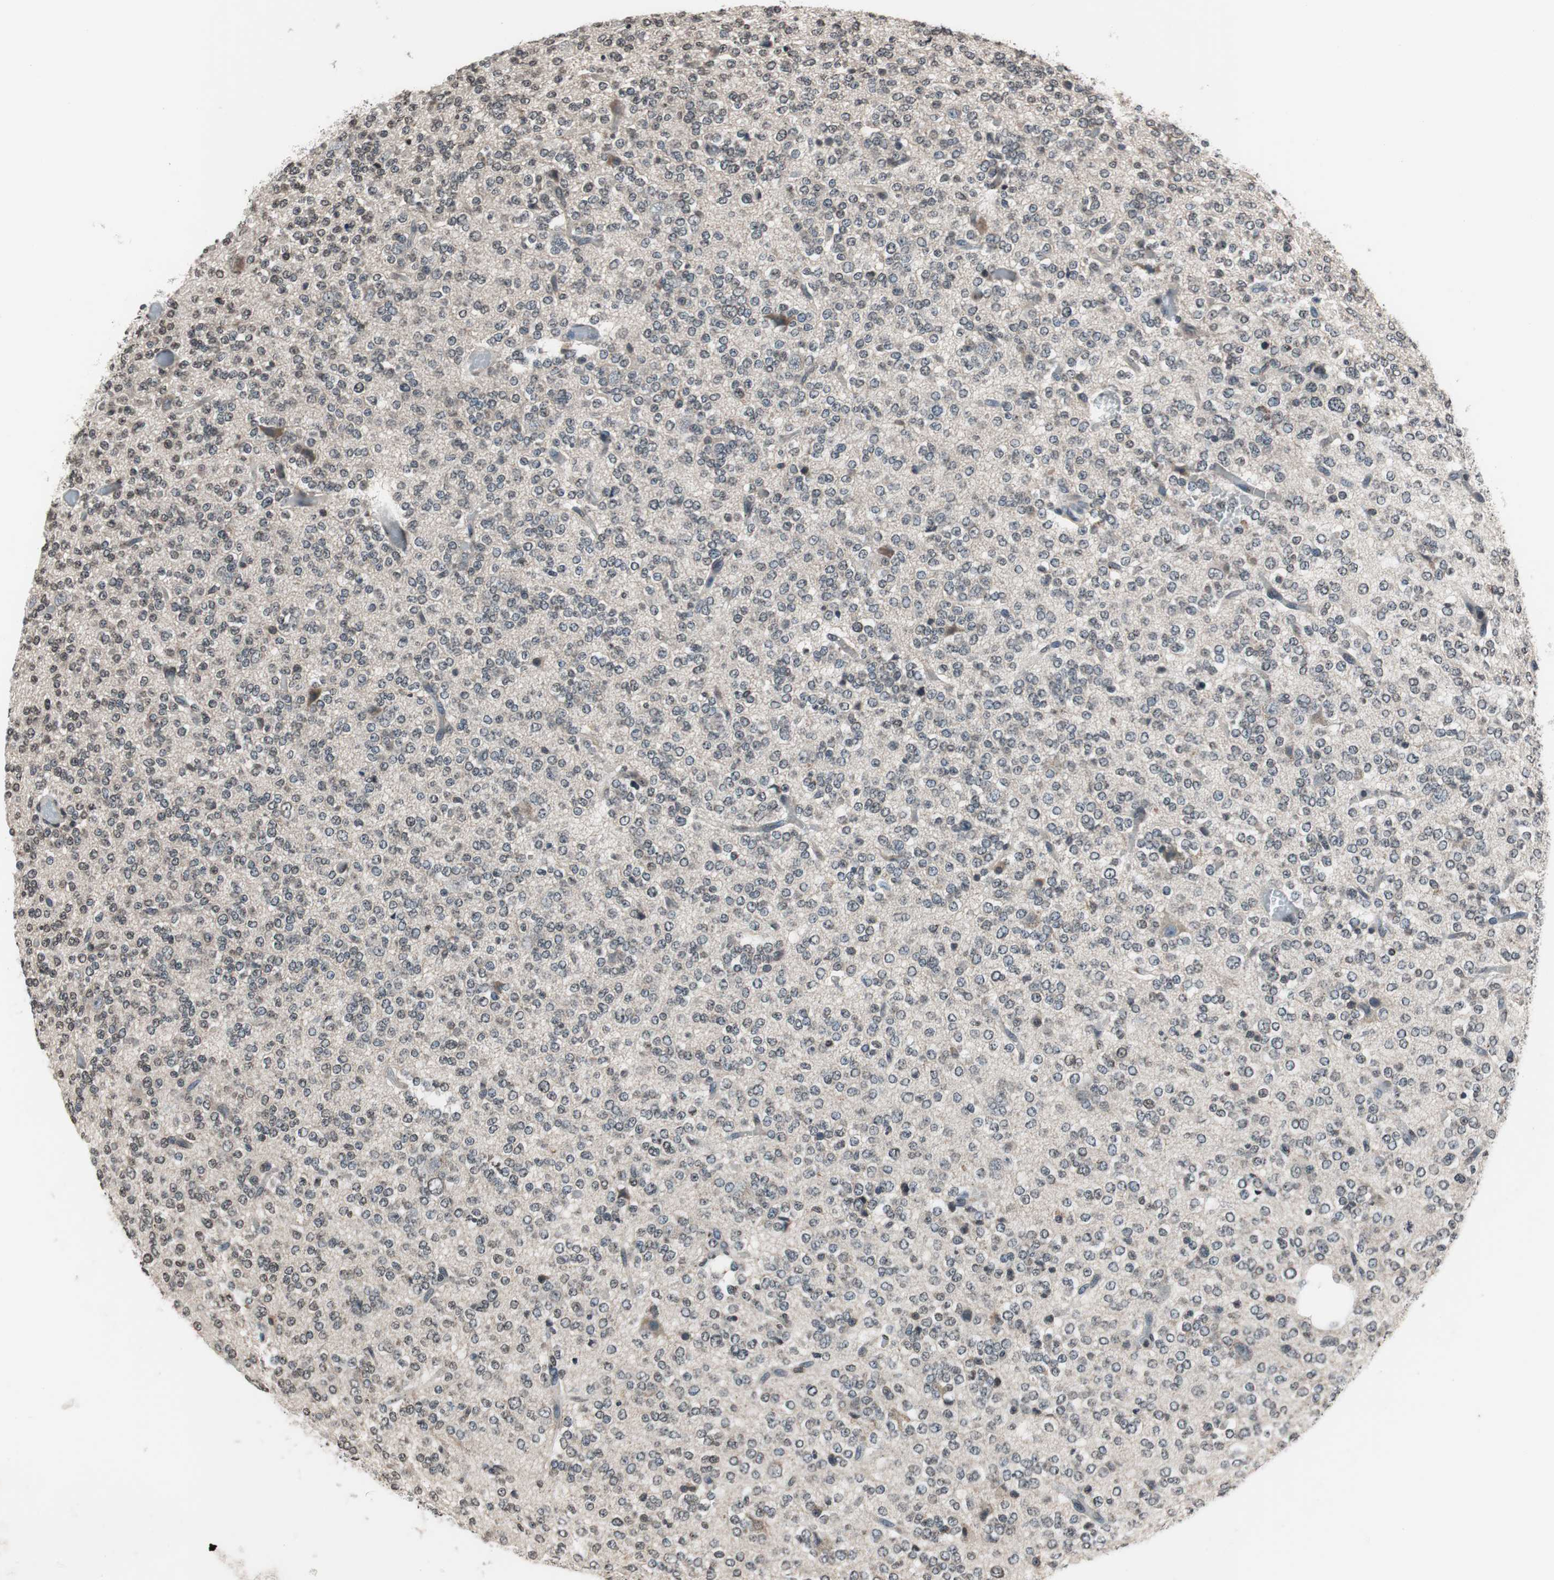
{"staining": {"intensity": "negative", "quantity": "none", "location": "none"}, "tissue": "glioma", "cell_type": "Tumor cells", "image_type": "cancer", "snomed": [{"axis": "morphology", "description": "Glioma, malignant, Low grade"}, {"axis": "topography", "description": "Brain"}], "caption": "This is an immunohistochemistry (IHC) photomicrograph of human malignant glioma (low-grade). There is no positivity in tumor cells.", "gene": "RFC1", "patient": {"sex": "male", "age": 38}}